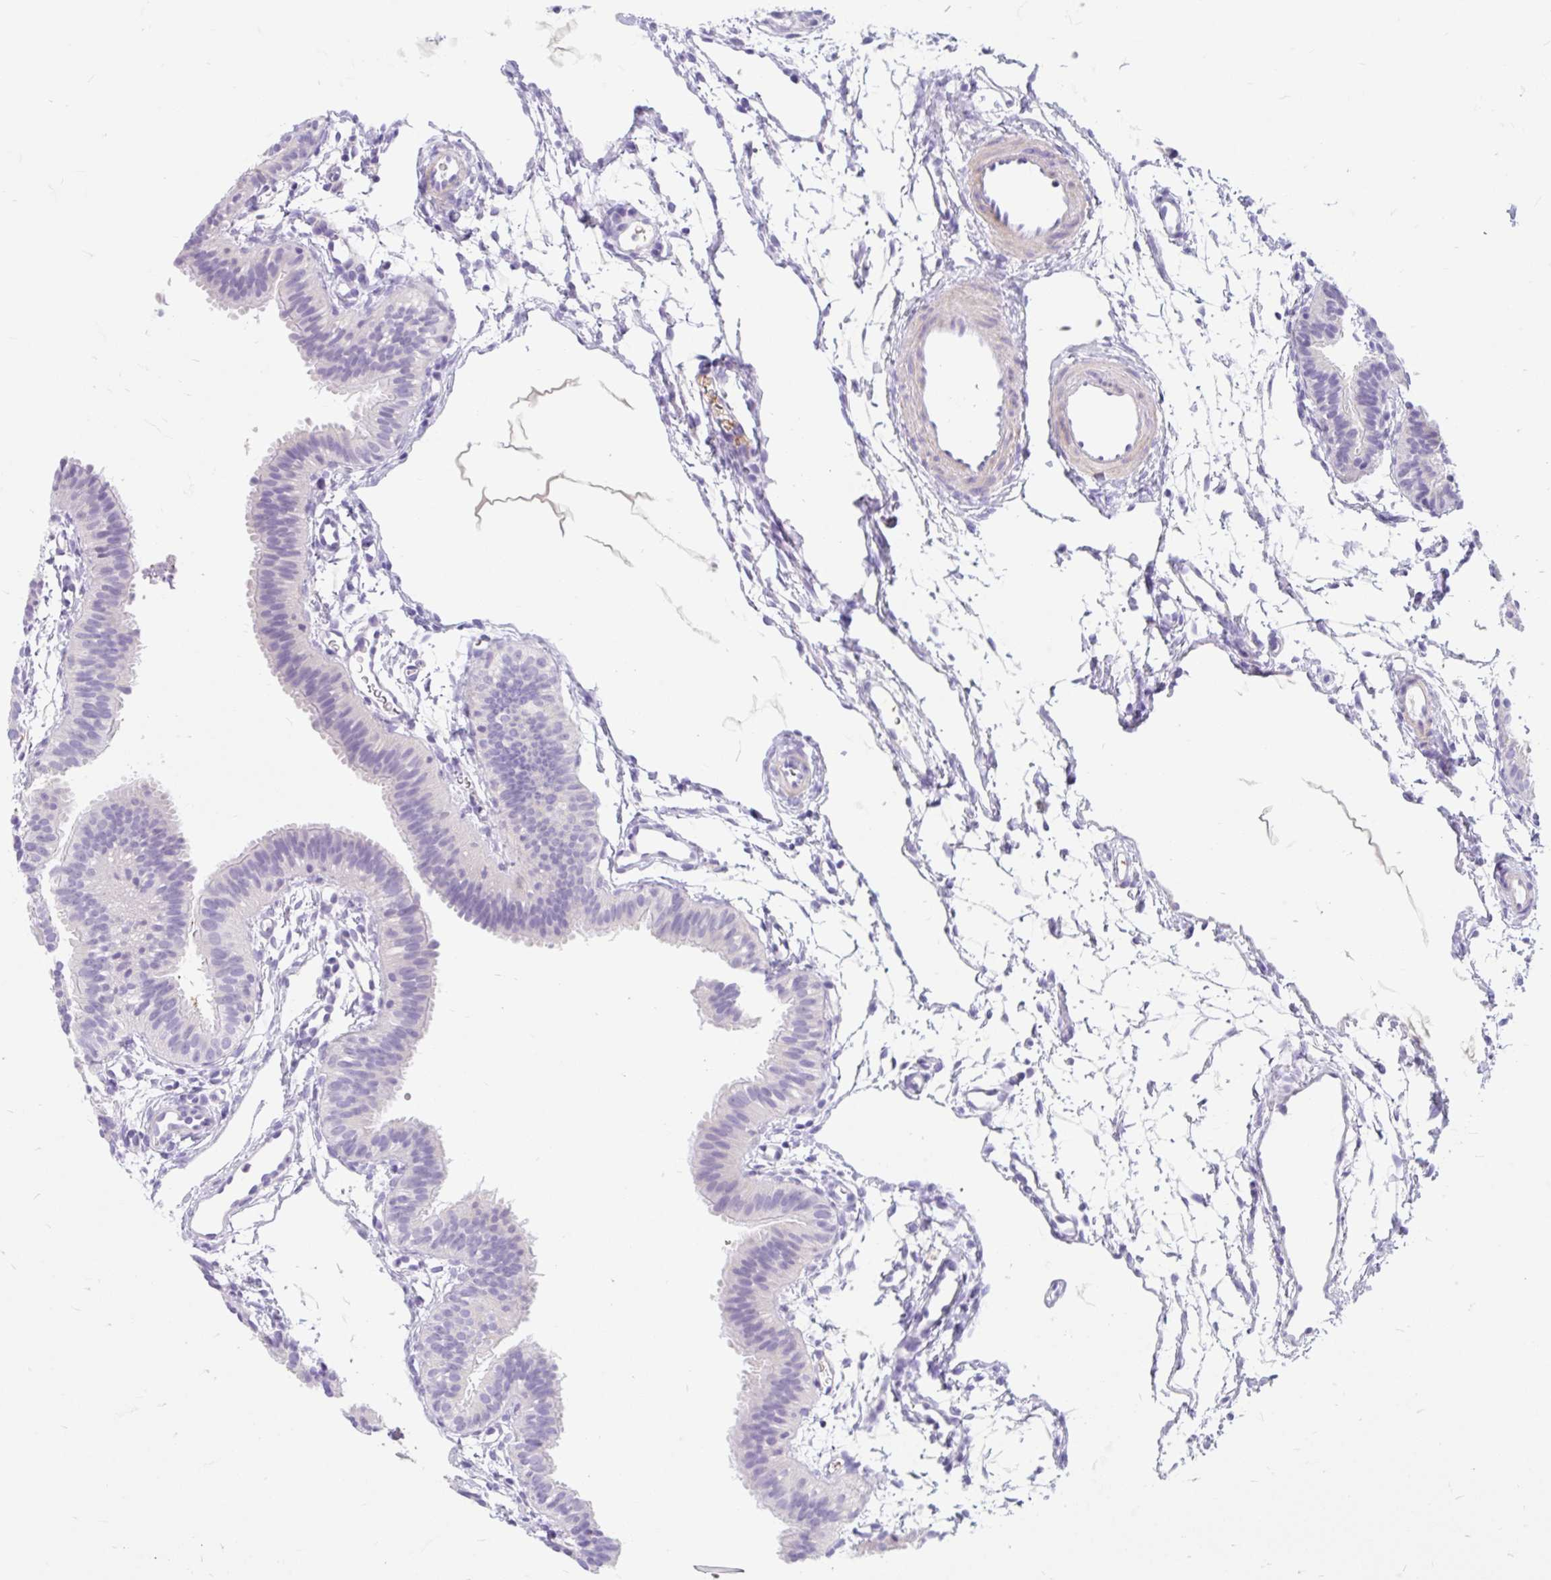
{"staining": {"intensity": "negative", "quantity": "none", "location": "none"}, "tissue": "fallopian tube", "cell_type": "Glandular cells", "image_type": "normal", "snomed": [{"axis": "morphology", "description": "Normal tissue, NOS"}, {"axis": "topography", "description": "Fallopian tube"}], "caption": "The micrograph exhibits no staining of glandular cells in unremarkable fallopian tube. (Brightfield microscopy of DAB (3,3'-diaminobenzidine) immunohistochemistry (IHC) at high magnification).", "gene": "SLC28A1", "patient": {"sex": "female", "age": 35}}